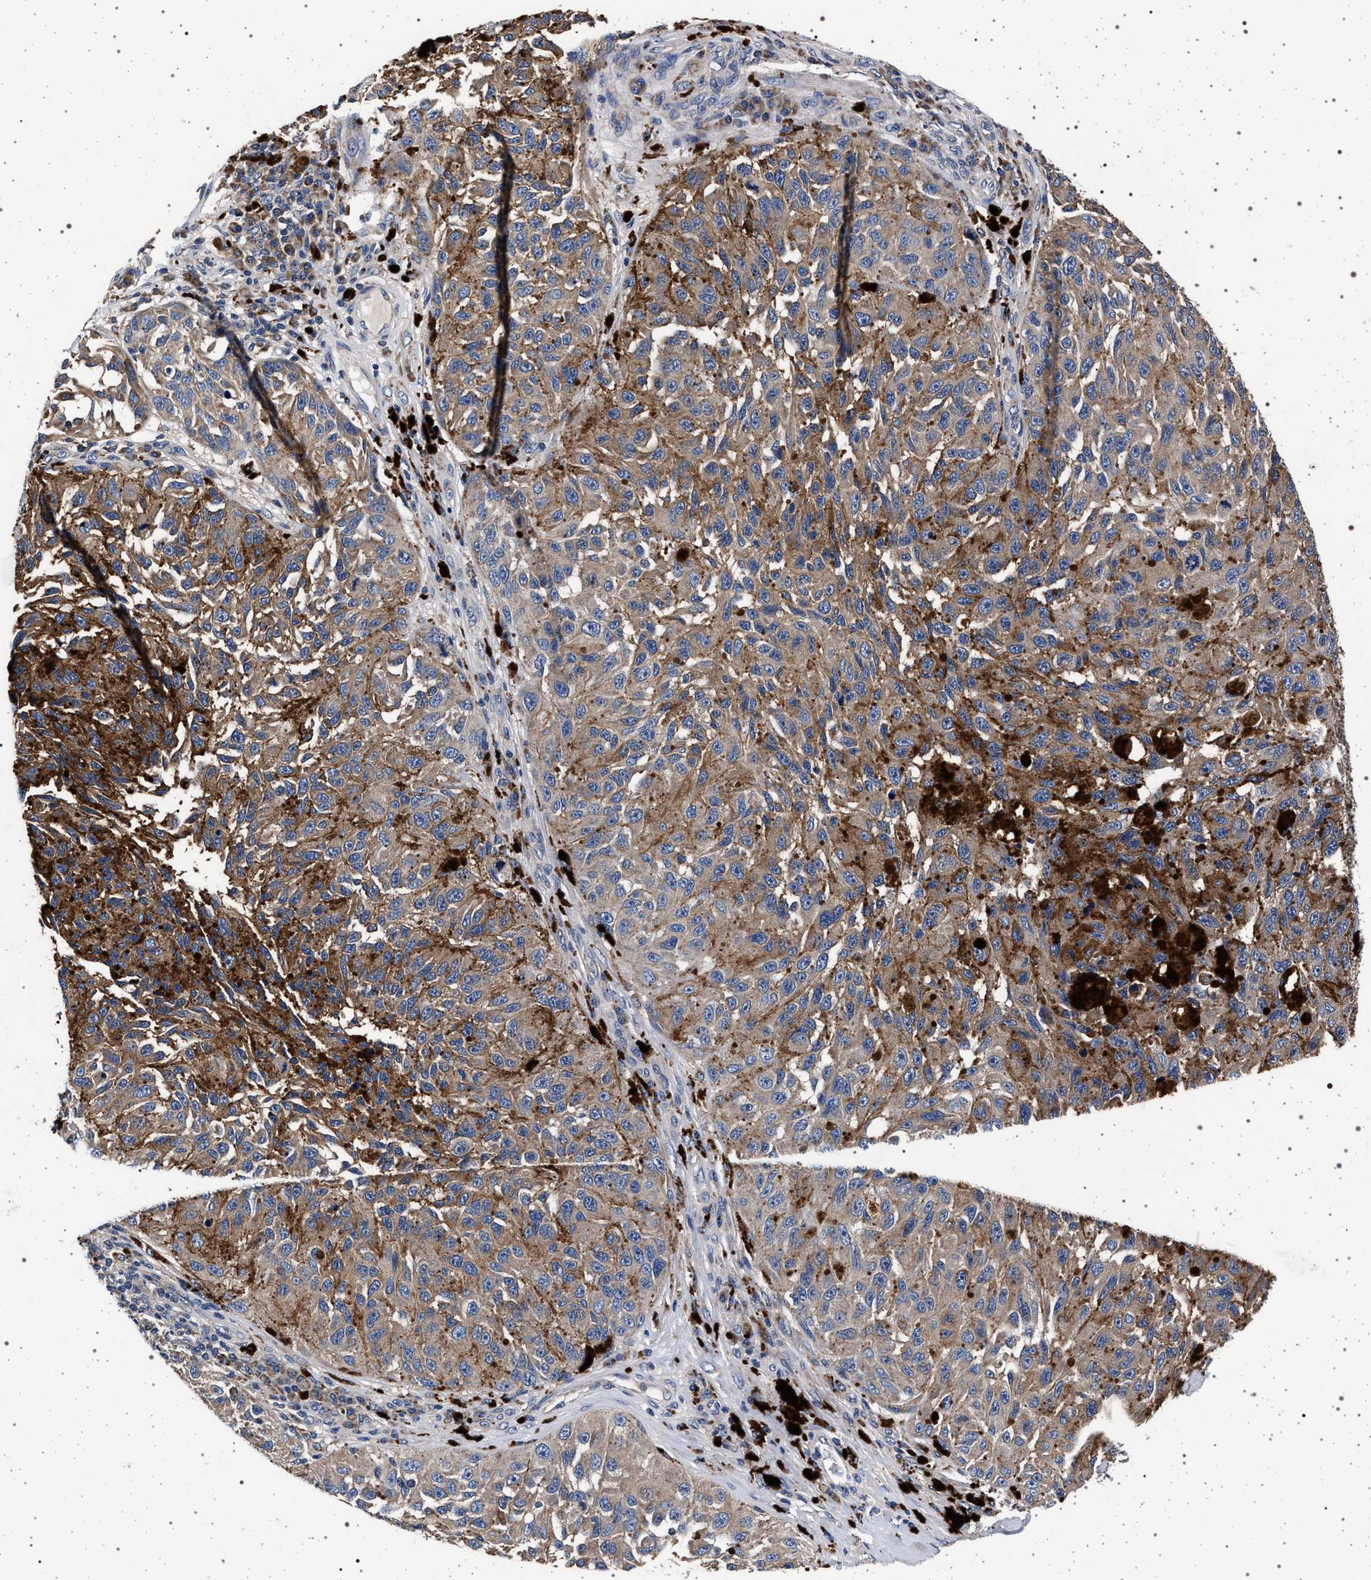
{"staining": {"intensity": "moderate", "quantity": ">75%", "location": "cytoplasmic/membranous"}, "tissue": "melanoma", "cell_type": "Tumor cells", "image_type": "cancer", "snomed": [{"axis": "morphology", "description": "Malignant melanoma, NOS"}, {"axis": "topography", "description": "Skin"}], "caption": "Immunohistochemical staining of melanoma demonstrates medium levels of moderate cytoplasmic/membranous protein expression in approximately >75% of tumor cells.", "gene": "MAP3K2", "patient": {"sex": "female", "age": 73}}